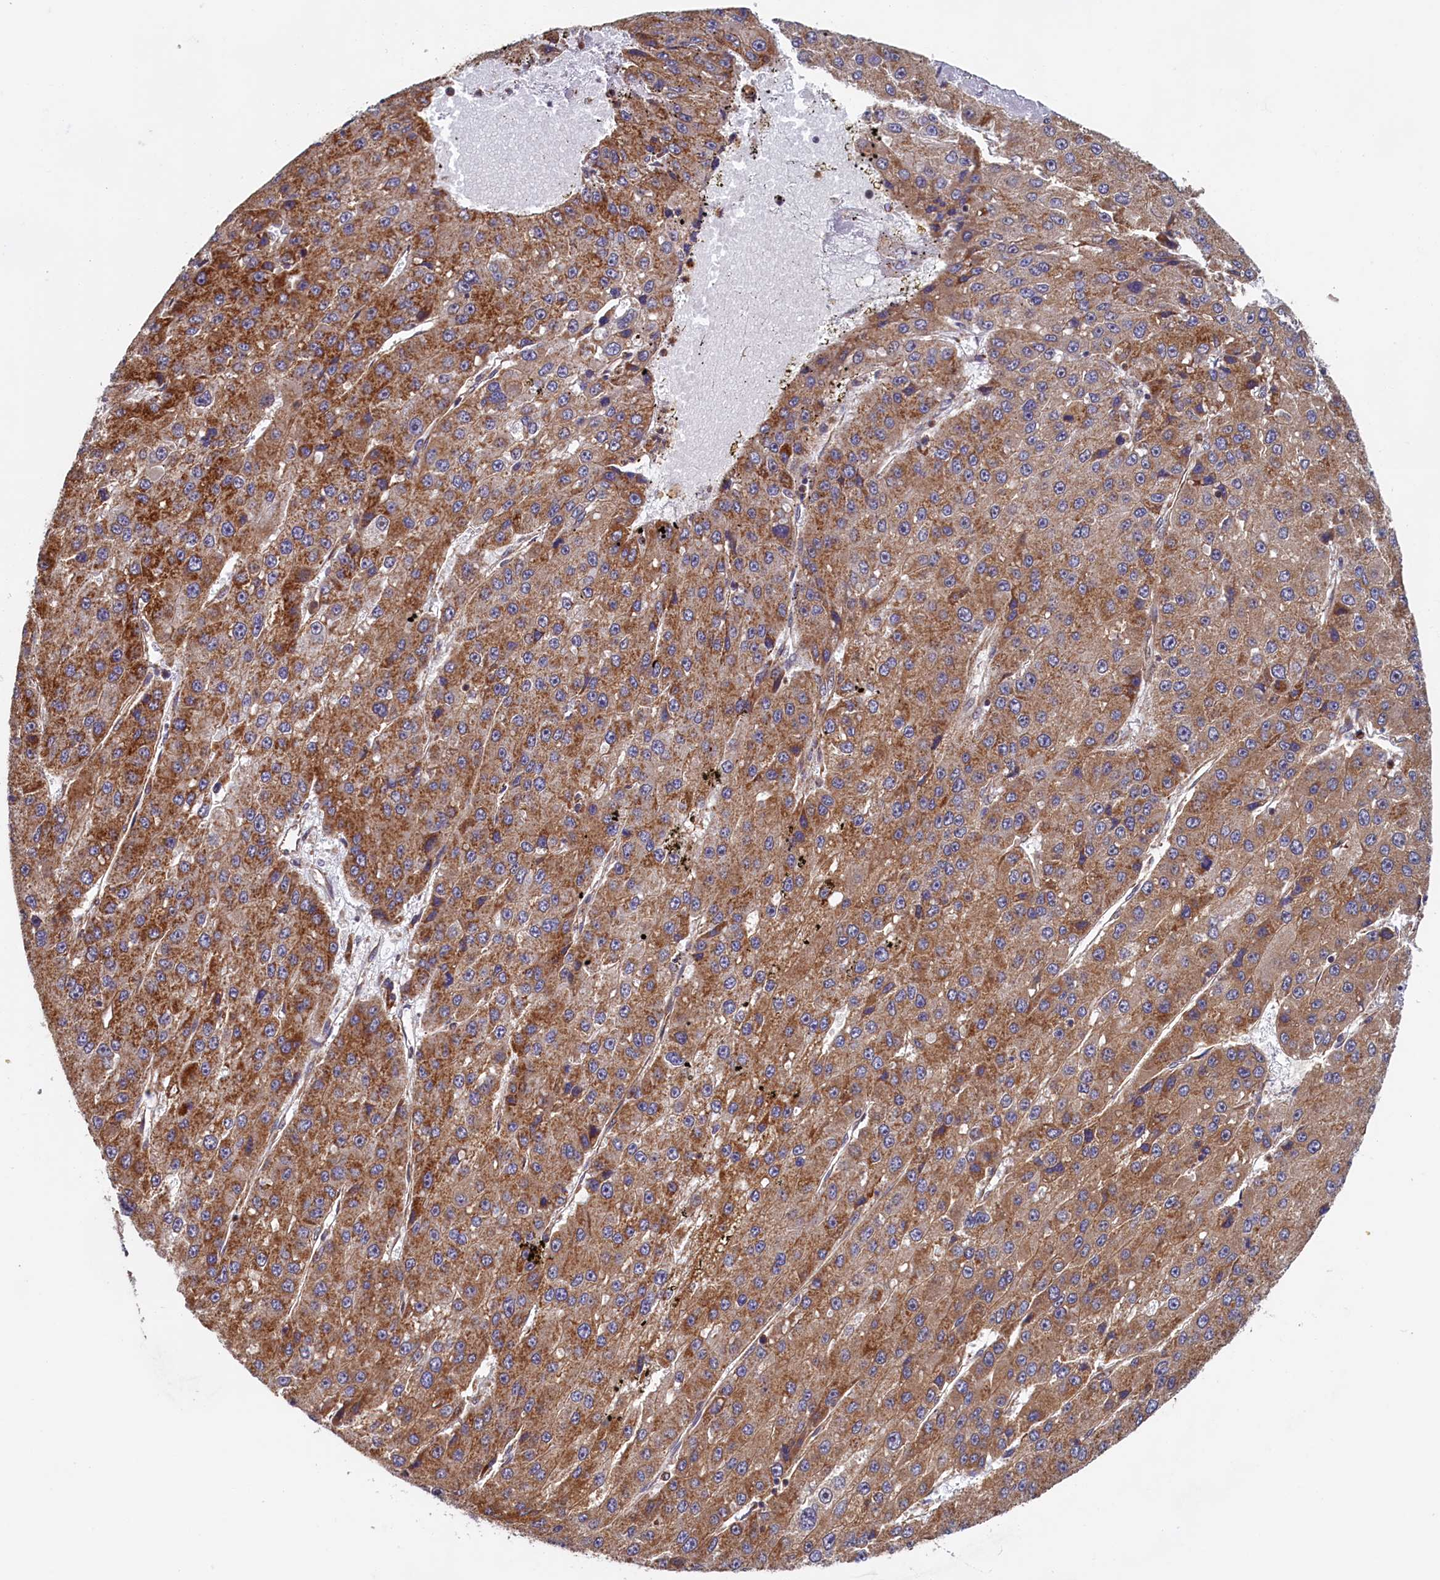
{"staining": {"intensity": "moderate", "quantity": ">75%", "location": "cytoplasmic/membranous"}, "tissue": "liver cancer", "cell_type": "Tumor cells", "image_type": "cancer", "snomed": [{"axis": "morphology", "description": "Carcinoma, Hepatocellular, NOS"}, {"axis": "topography", "description": "Liver"}], "caption": "Liver cancer stained with immunohistochemistry shows moderate cytoplasmic/membranous positivity in about >75% of tumor cells. (brown staining indicates protein expression, while blue staining denotes nuclei).", "gene": "UBE3B", "patient": {"sex": "female", "age": 73}}